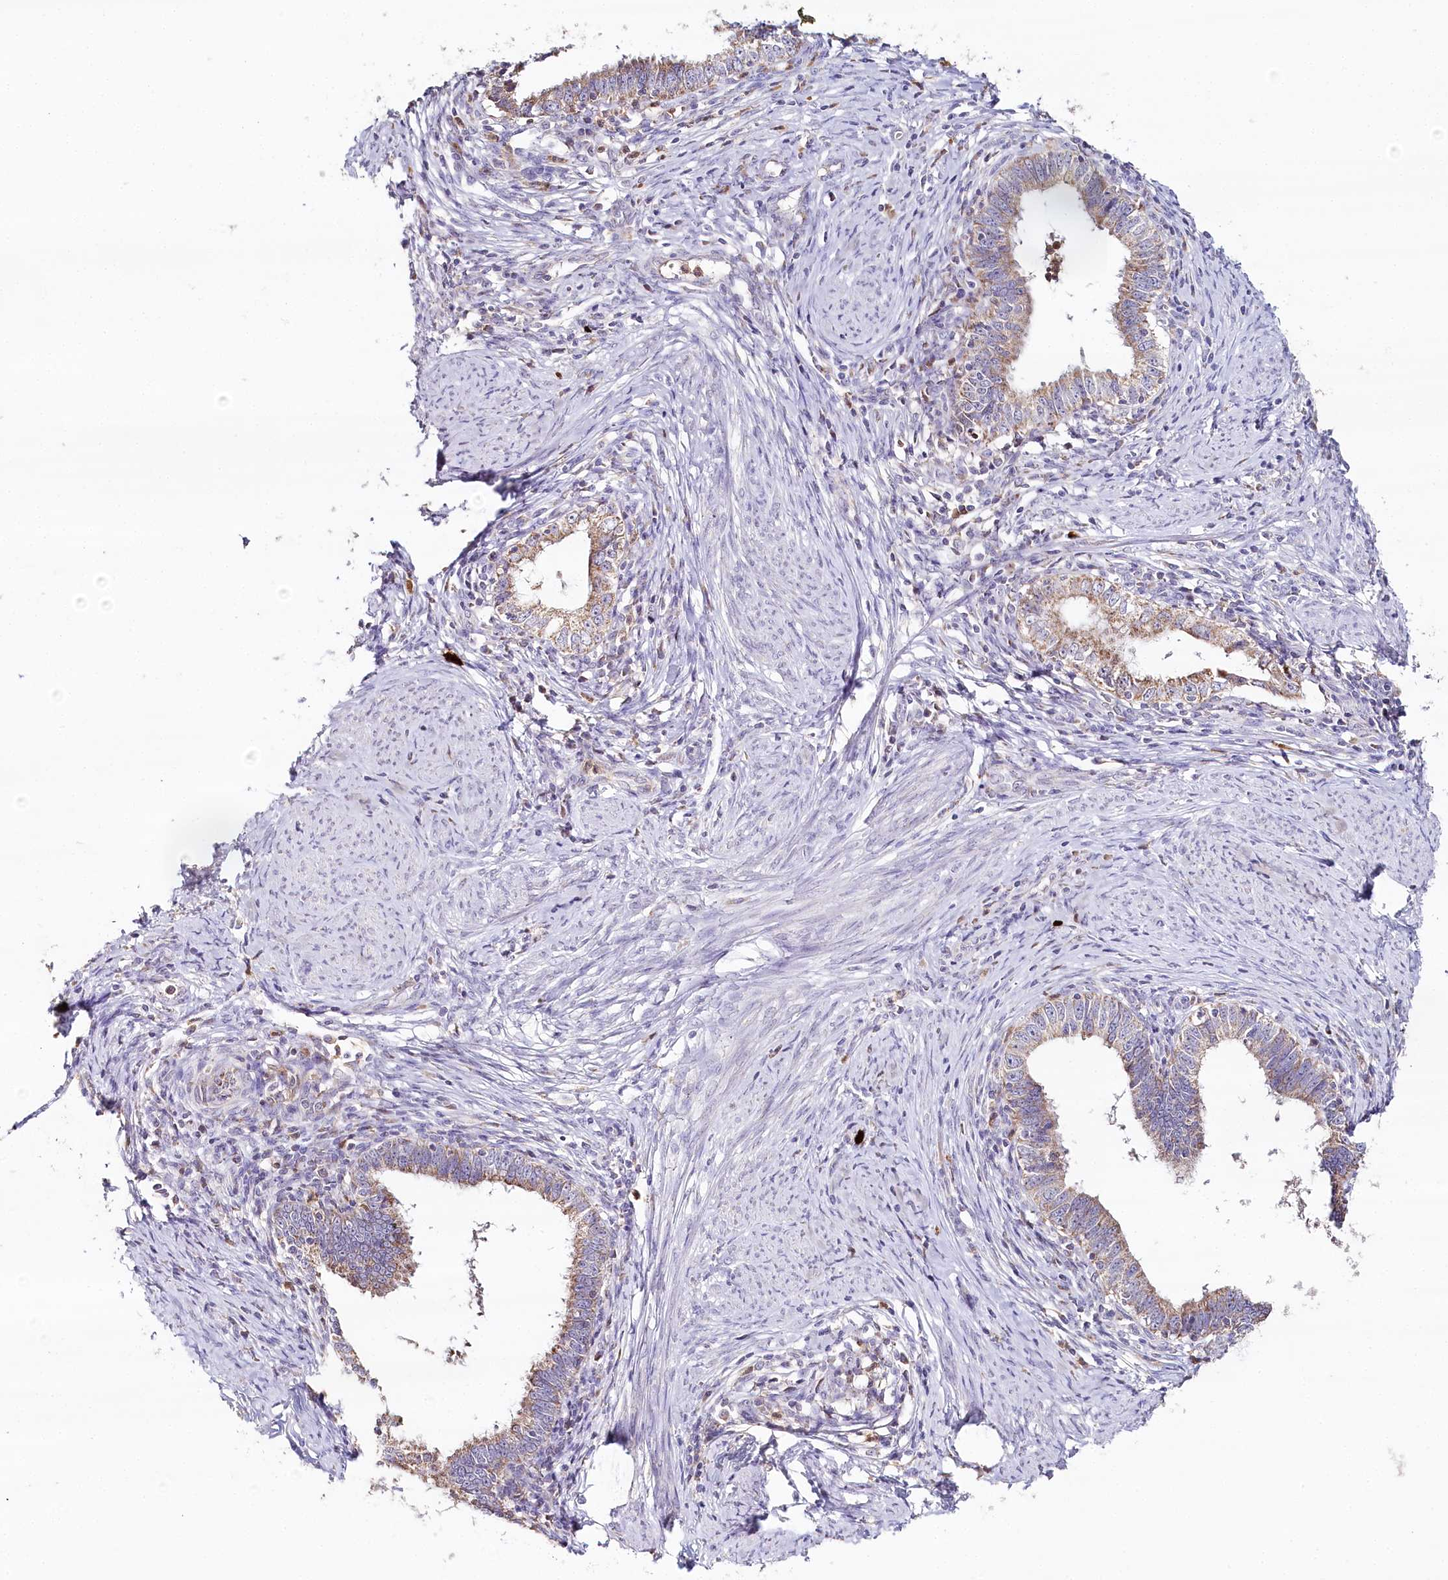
{"staining": {"intensity": "moderate", "quantity": "25%-75%", "location": "cytoplasmic/membranous"}, "tissue": "cervical cancer", "cell_type": "Tumor cells", "image_type": "cancer", "snomed": [{"axis": "morphology", "description": "Adenocarcinoma, NOS"}, {"axis": "topography", "description": "Cervix"}], "caption": "About 25%-75% of tumor cells in cervical cancer display moderate cytoplasmic/membranous protein staining as visualized by brown immunohistochemical staining.", "gene": "MMP25", "patient": {"sex": "female", "age": 36}}